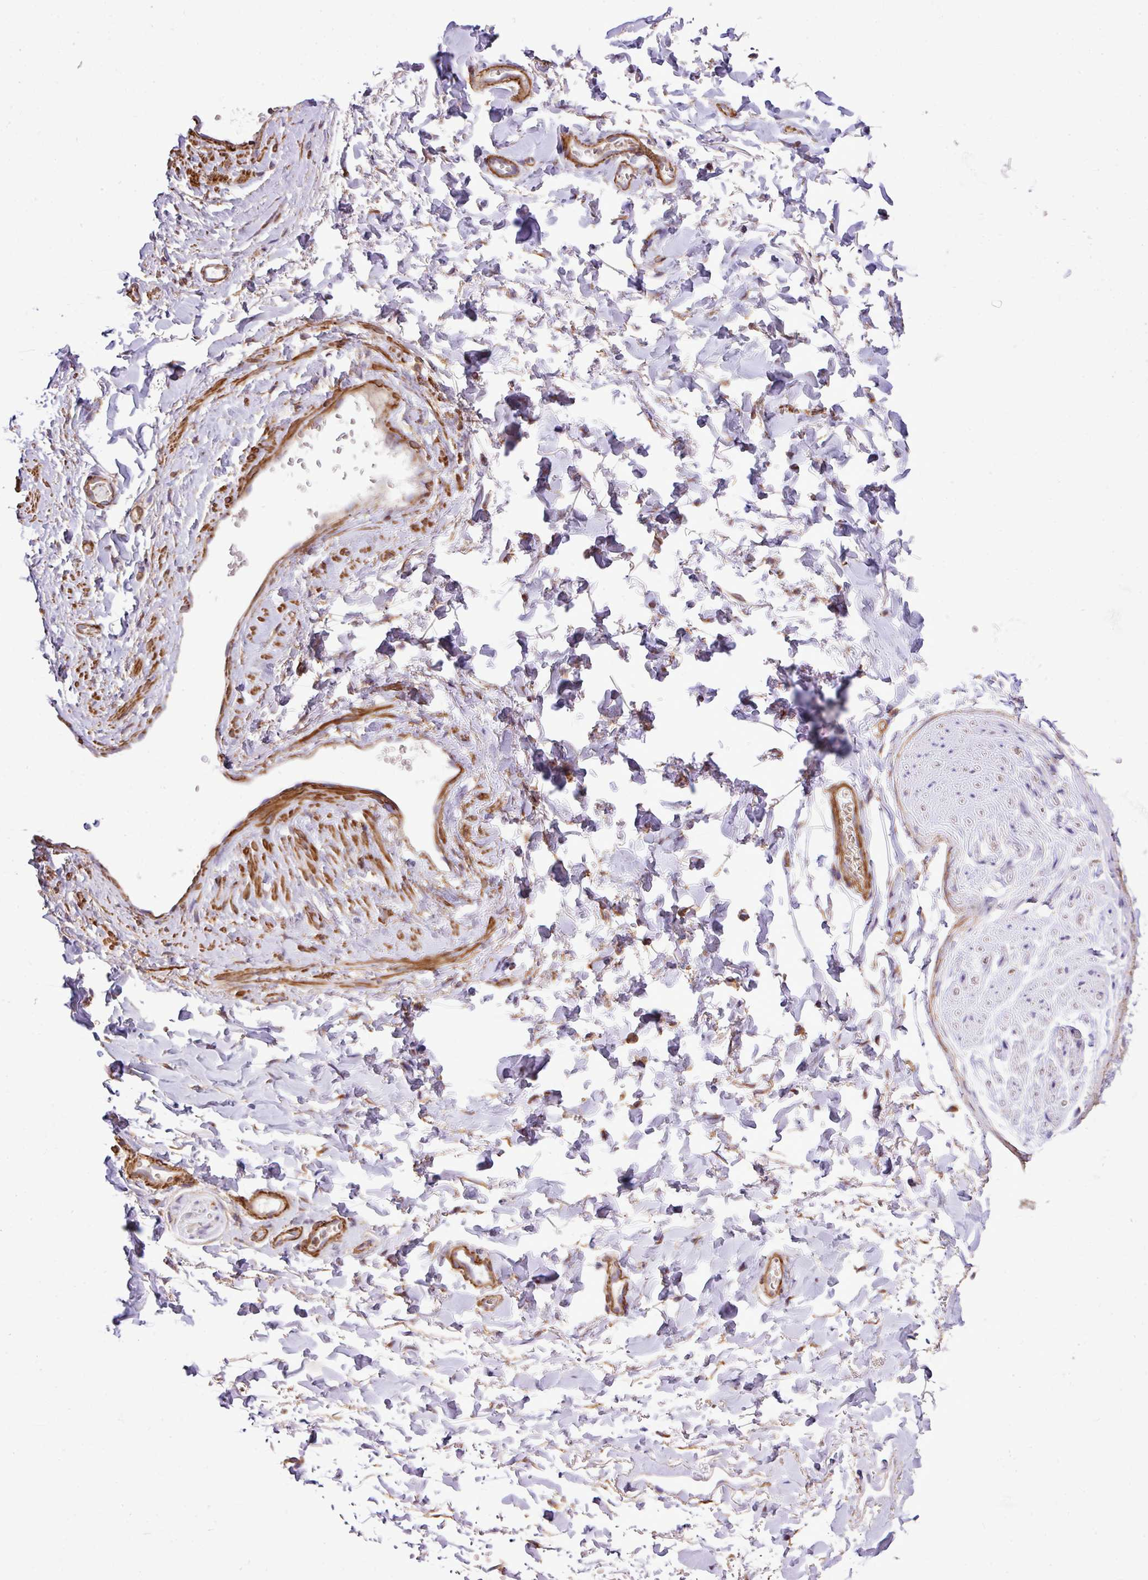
{"staining": {"intensity": "negative", "quantity": "none", "location": "none"}, "tissue": "adipose tissue", "cell_type": "Adipocytes", "image_type": "normal", "snomed": [{"axis": "morphology", "description": "Normal tissue, NOS"}, {"axis": "topography", "description": "Vulva"}, {"axis": "topography", "description": "Vagina"}, {"axis": "topography", "description": "Peripheral nerve tissue"}], "caption": "The immunohistochemistry (IHC) histopathology image has no significant positivity in adipocytes of adipose tissue. (Stains: DAB (3,3'-diaminobenzidine) immunohistochemistry with hematoxylin counter stain, Microscopy: brightfield microscopy at high magnification).", "gene": "FAM47E", "patient": {"sex": "female", "age": 66}}